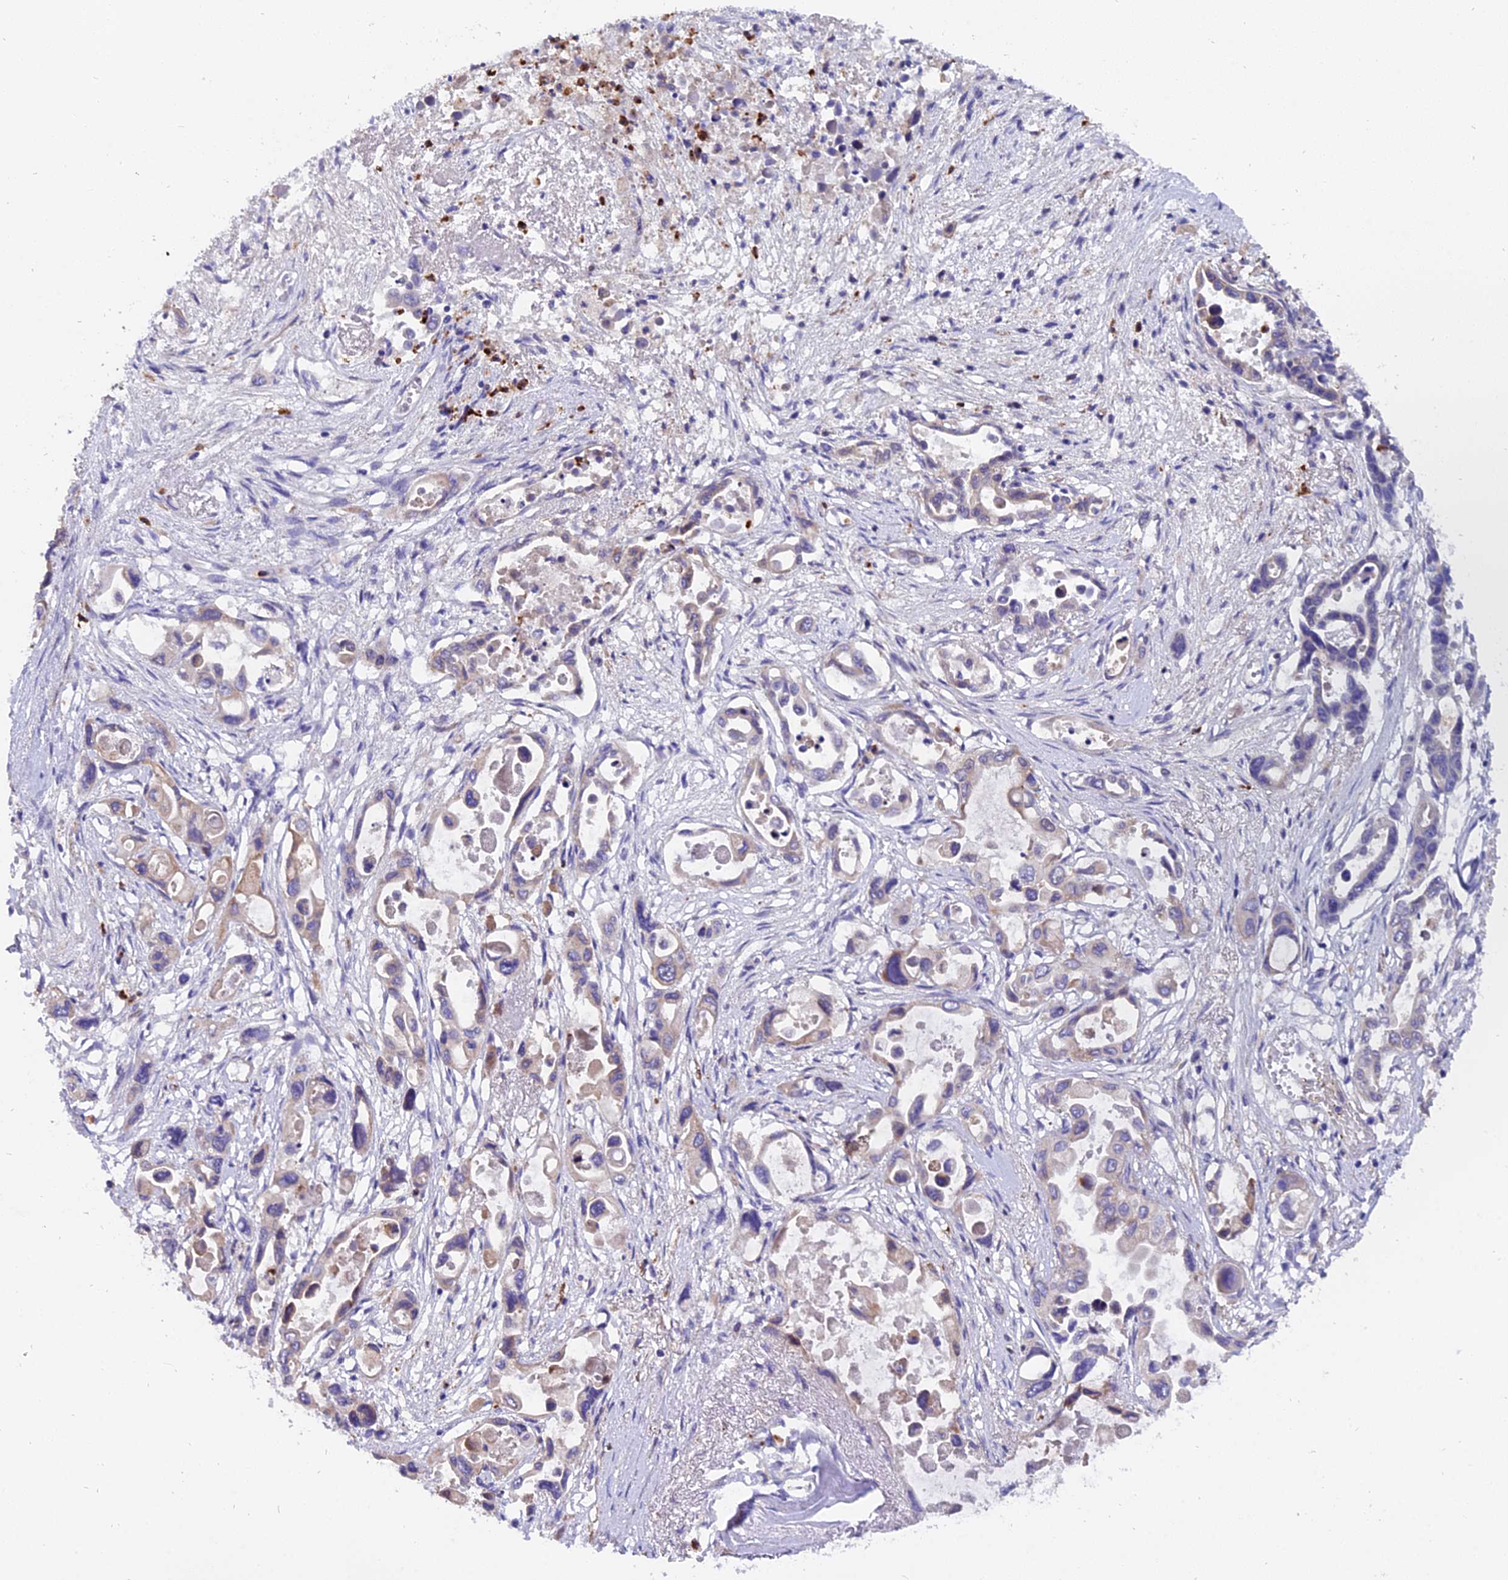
{"staining": {"intensity": "negative", "quantity": "none", "location": "none"}, "tissue": "pancreatic cancer", "cell_type": "Tumor cells", "image_type": "cancer", "snomed": [{"axis": "morphology", "description": "Adenocarcinoma, NOS"}, {"axis": "topography", "description": "Pancreas"}], "caption": "Tumor cells are negative for protein expression in human pancreatic cancer (adenocarcinoma). (DAB (3,3'-diaminobenzidine) immunohistochemistry (IHC) with hematoxylin counter stain).", "gene": "FAM118B", "patient": {"sex": "male", "age": 92}}